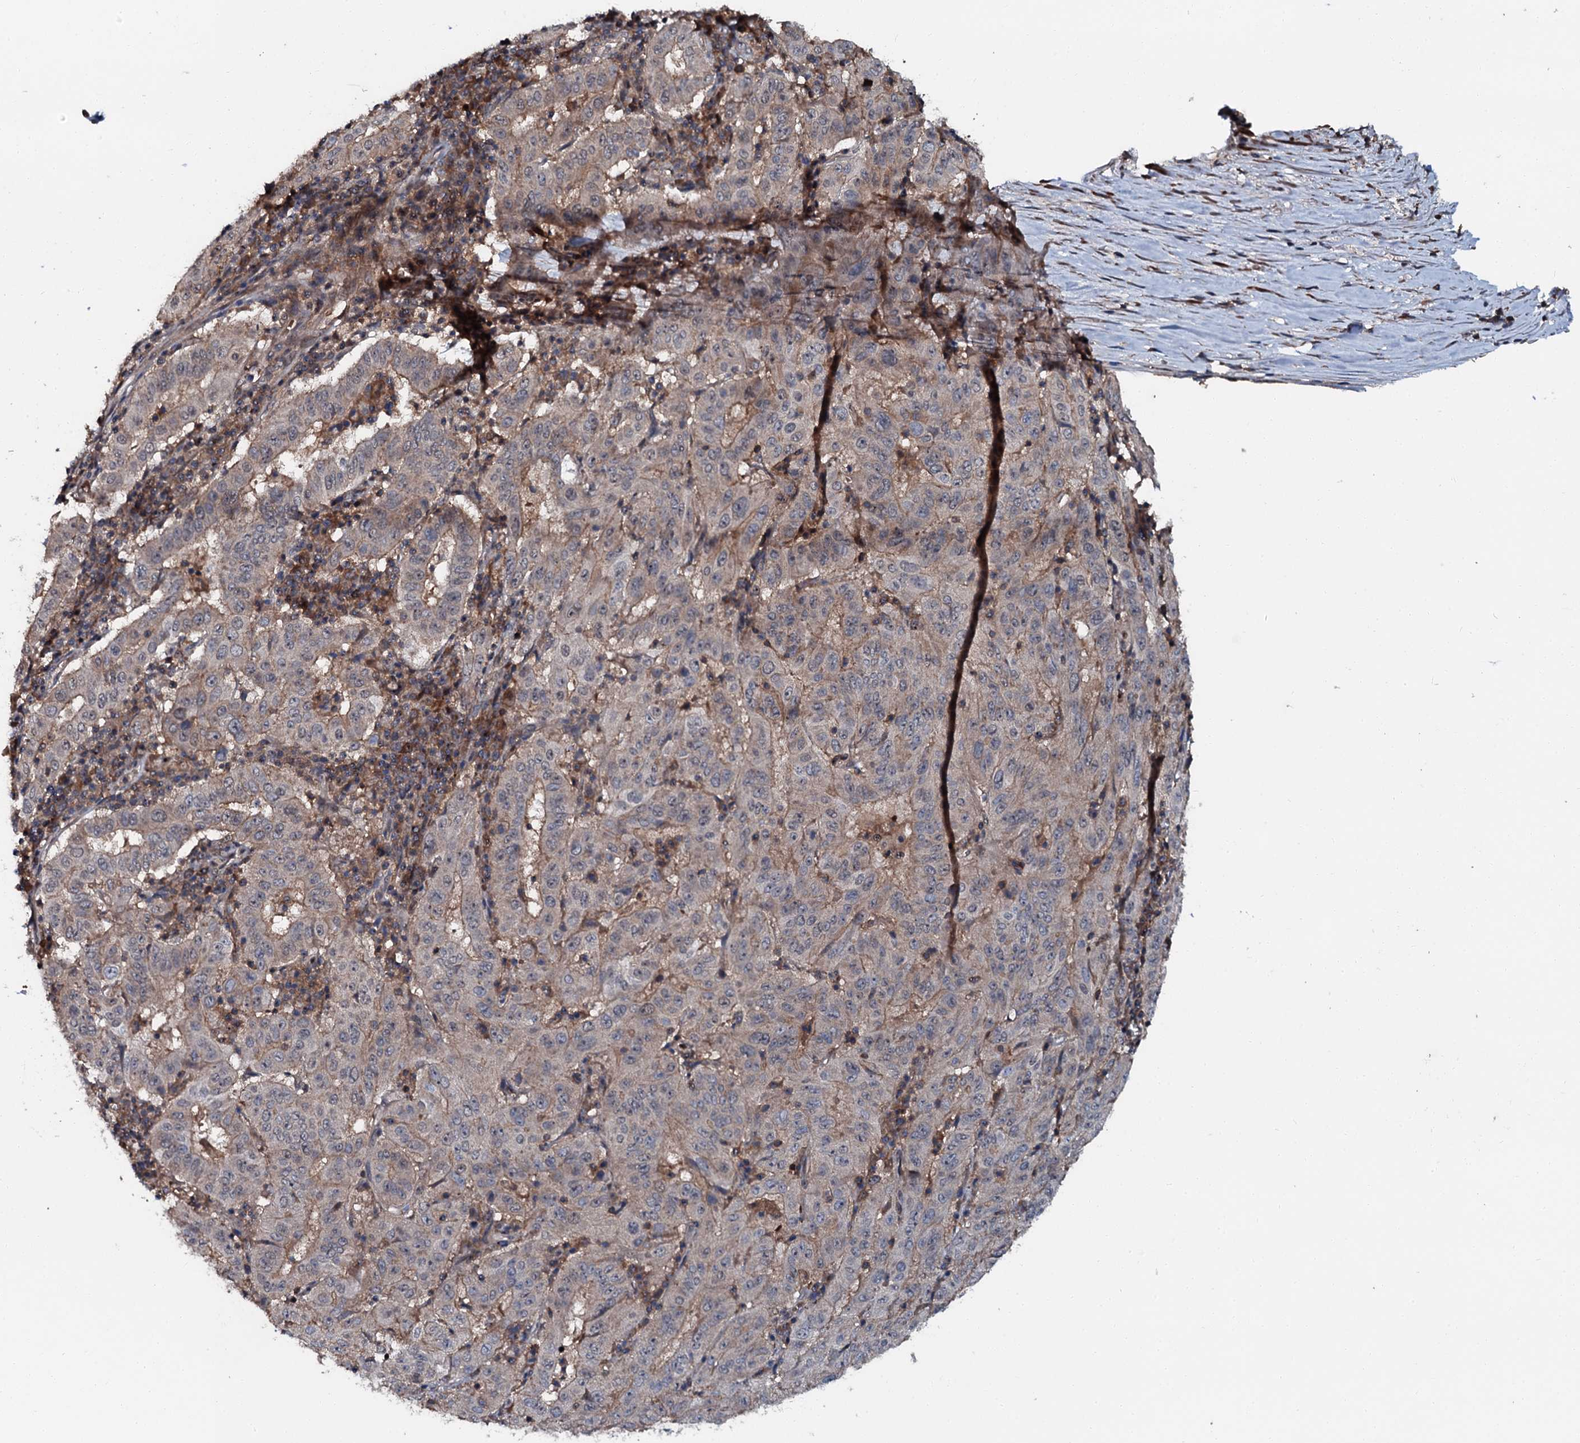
{"staining": {"intensity": "weak", "quantity": "25%-75%", "location": "cytoplasmic/membranous"}, "tissue": "pancreatic cancer", "cell_type": "Tumor cells", "image_type": "cancer", "snomed": [{"axis": "morphology", "description": "Adenocarcinoma, NOS"}, {"axis": "topography", "description": "Pancreas"}], "caption": "A histopathology image showing weak cytoplasmic/membranous positivity in approximately 25%-75% of tumor cells in pancreatic cancer (adenocarcinoma), as visualized by brown immunohistochemical staining.", "gene": "N4BP1", "patient": {"sex": "male", "age": 63}}